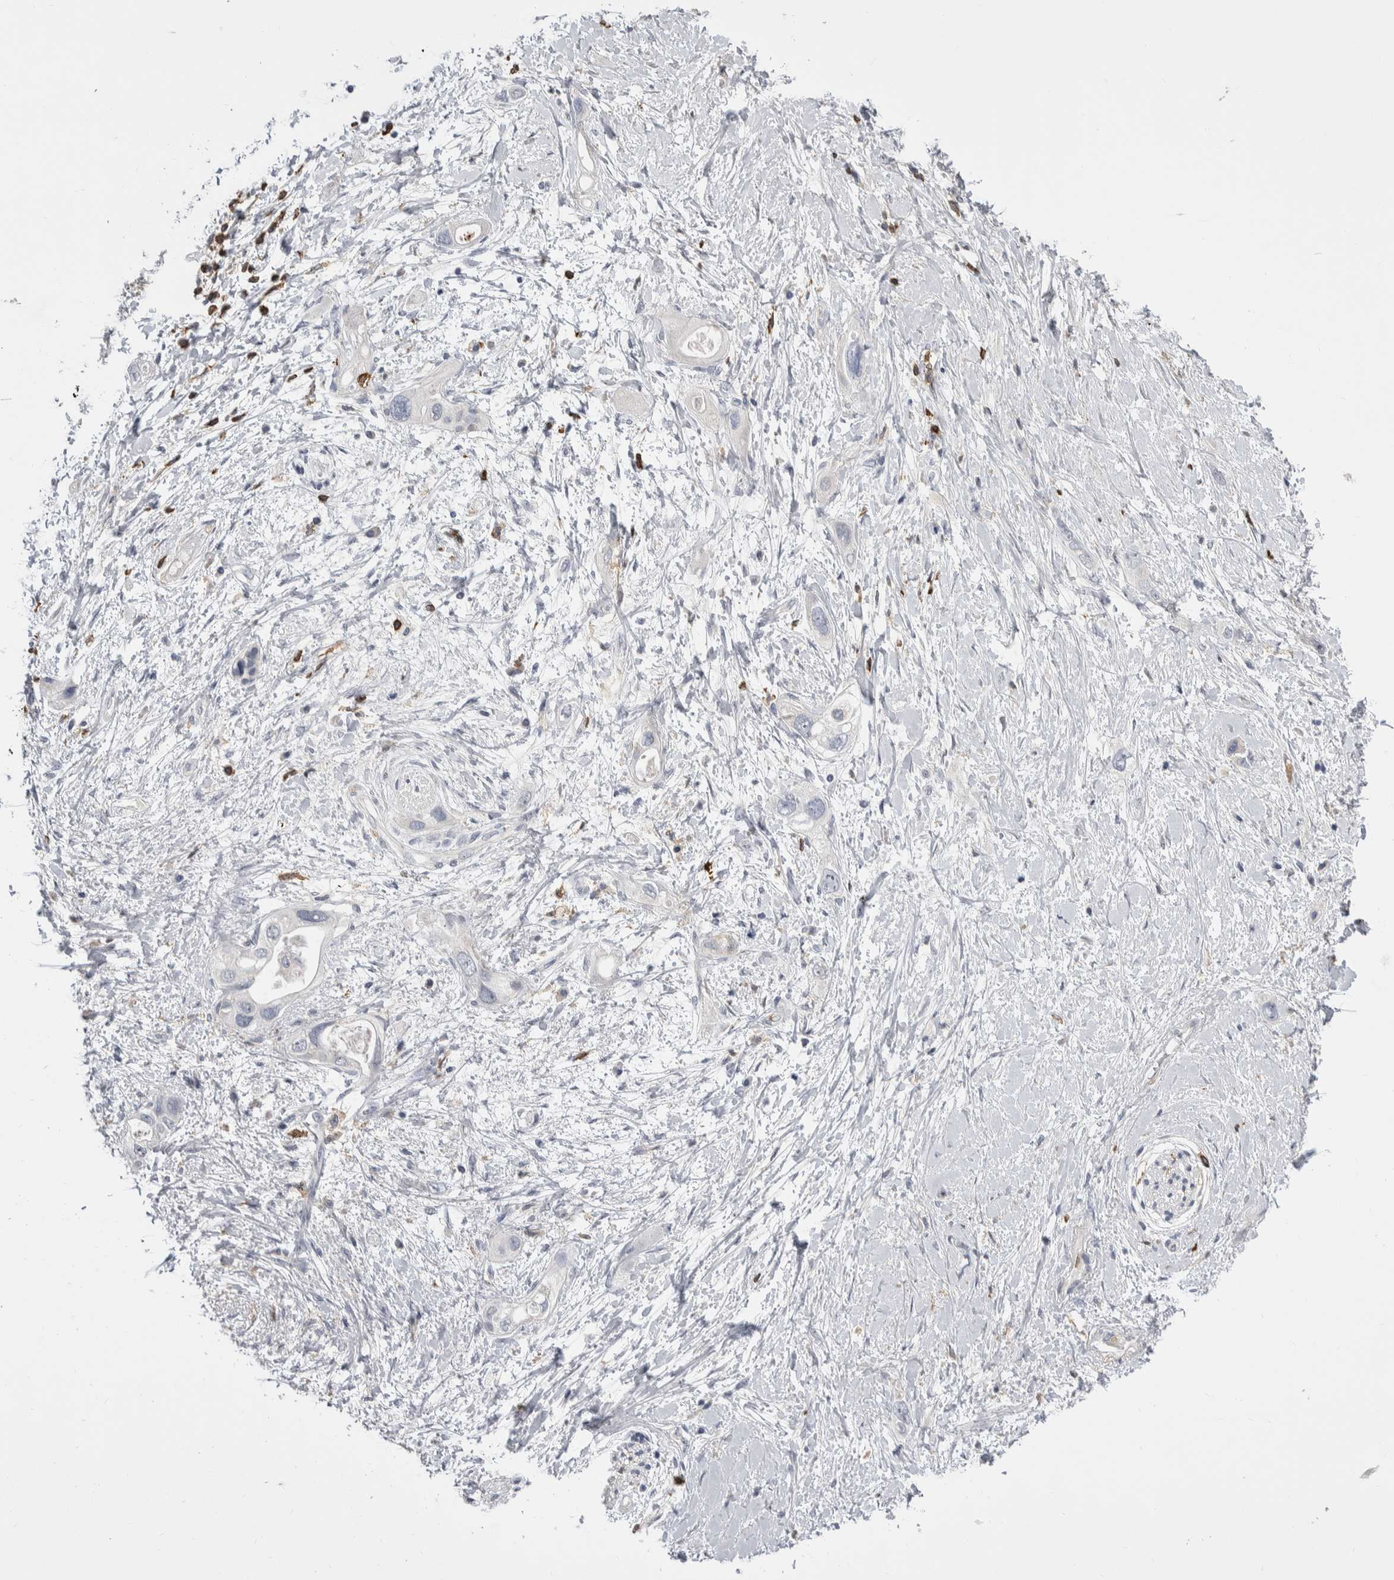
{"staining": {"intensity": "negative", "quantity": "none", "location": "none"}, "tissue": "pancreatic cancer", "cell_type": "Tumor cells", "image_type": "cancer", "snomed": [{"axis": "morphology", "description": "Adenocarcinoma, NOS"}, {"axis": "topography", "description": "Pancreas"}], "caption": "A histopathology image of human adenocarcinoma (pancreatic) is negative for staining in tumor cells. (DAB immunohistochemistry, high magnification).", "gene": "CEP295NL", "patient": {"sex": "female", "age": 56}}